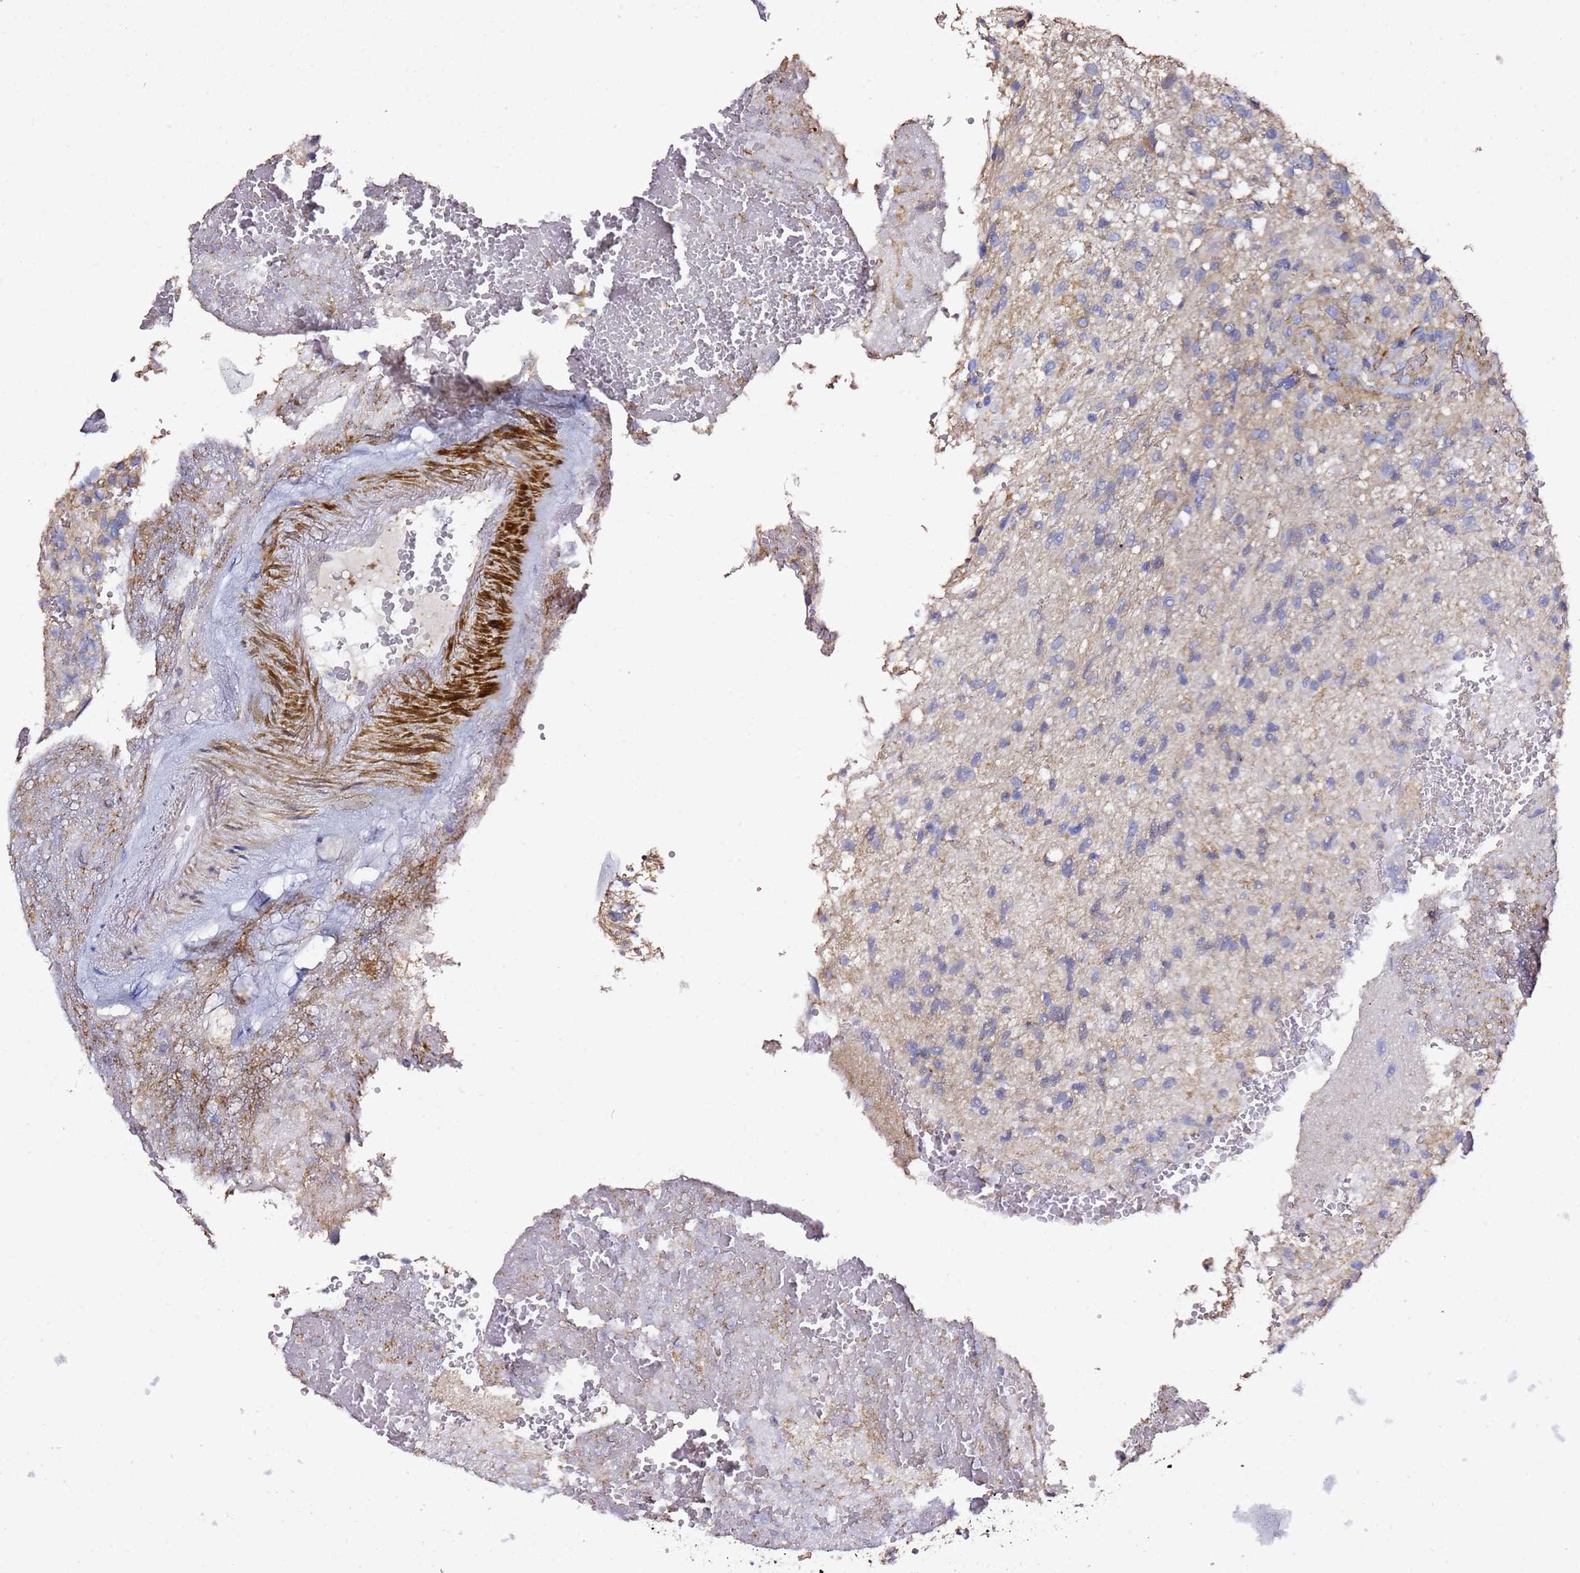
{"staining": {"intensity": "negative", "quantity": "none", "location": "none"}, "tissue": "glioma", "cell_type": "Tumor cells", "image_type": "cancer", "snomed": [{"axis": "morphology", "description": "Glioma, malignant, High grade"}, {"axis": "topography", "description": "Brain"}], "caption": "The IHC image has no significant expression in tumor cells of malignant glioma (high-grade) tissue.", "gene": "ZFP36L2", "patient": {"sex": "male", "age": 56}}